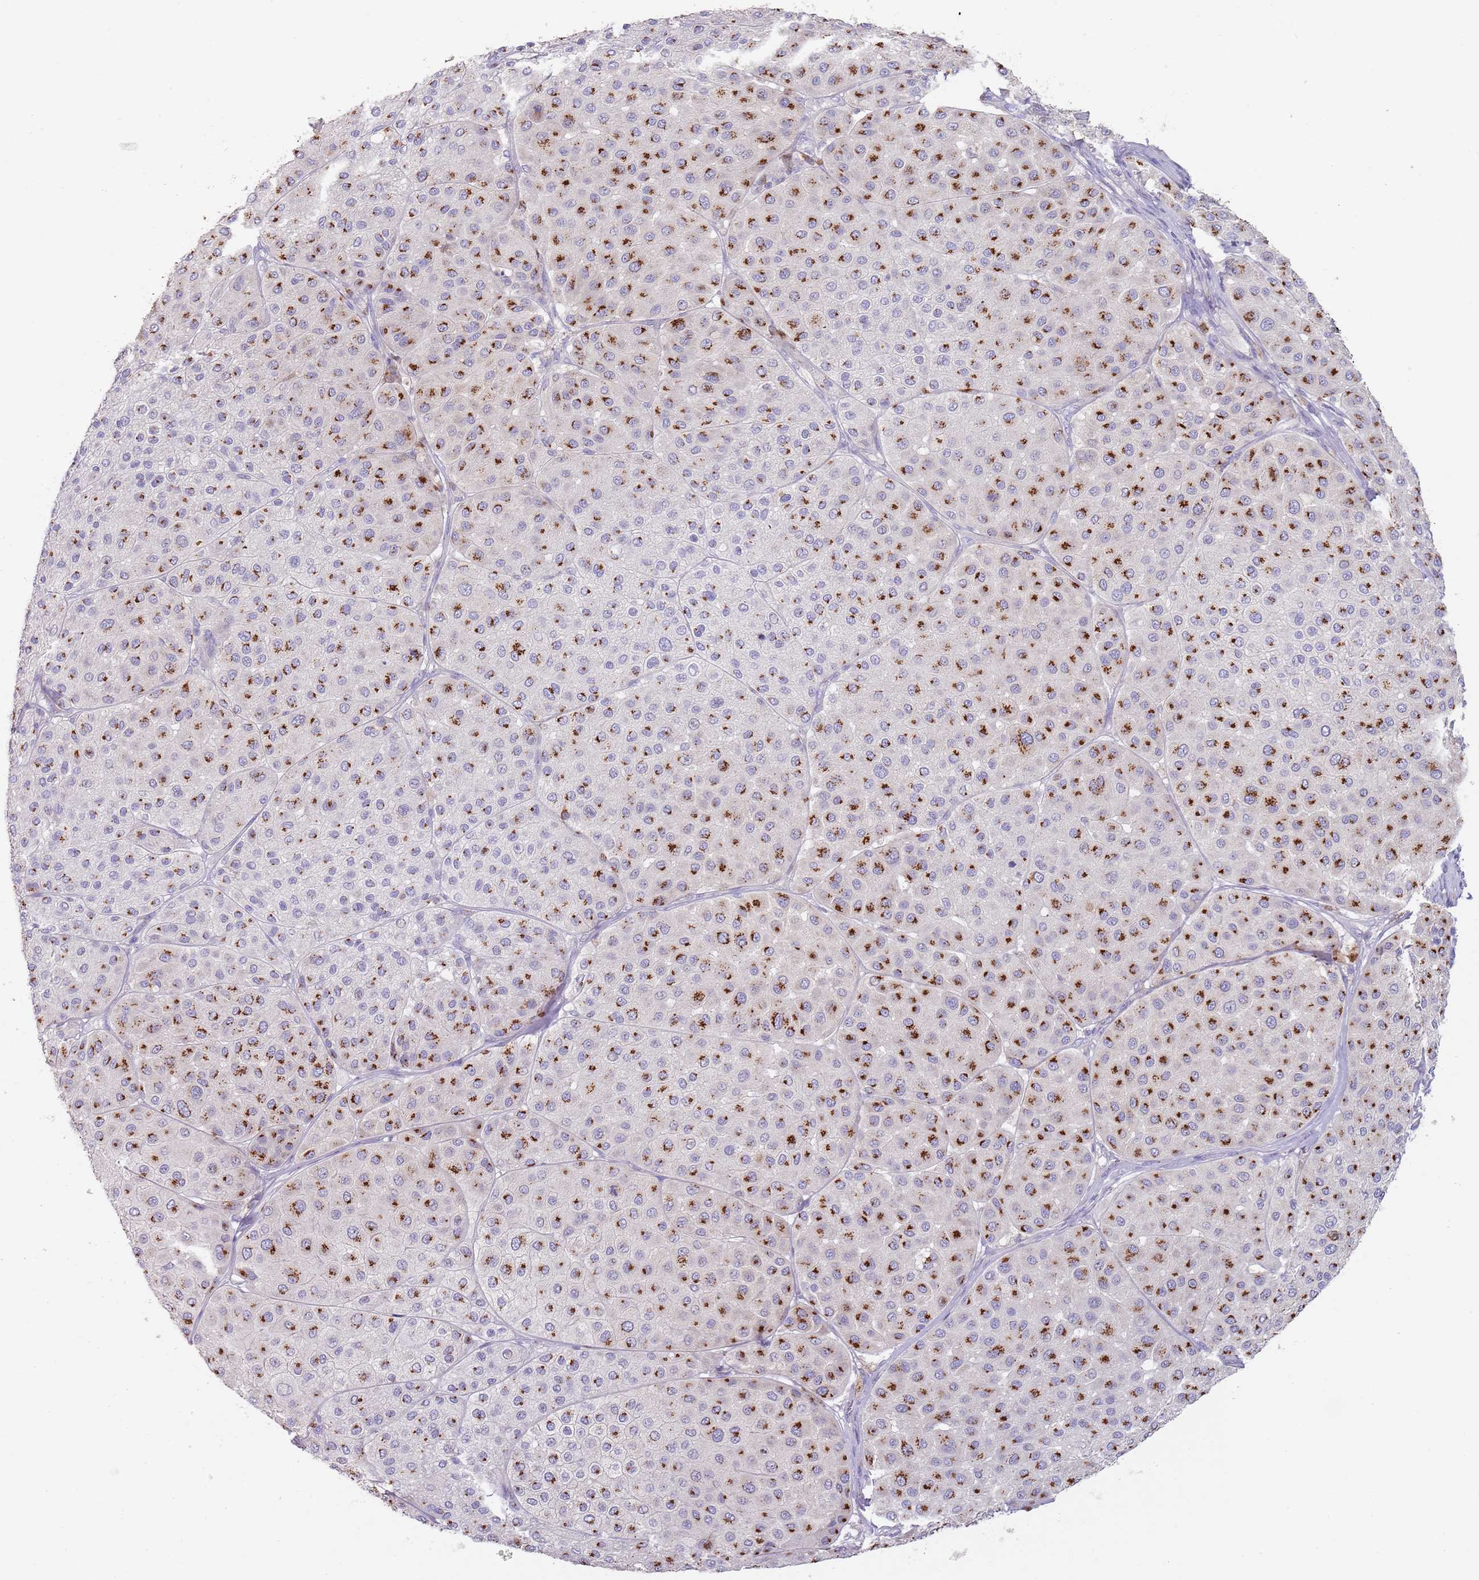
{"staining": {"intensity": "strong", "quantity": "25%-75%", "location": "cytoplasmic/membranous"}, "tissue": "melanoma", "cell_type": "Tumor cells", "image_type": "cancer", "snomed": [{"axis": "morphology", "description": "Malignant melanoma, Metastatic site"}, {"axis": "topography", "description": "Smooth muscle"}], "caption": "Immunohistochemistry (DAB (3,3'-diaminobenzidine)) staining of human malignant melanoma (metastatic site) shows strong cytoplasmic/membranous protein positivity in approximately 25%-75% of tumor cells. (Brightfield microscopy of DAB IHC at high magnification).", "gene": "TMEM251", "patient": {"sex": "male", "age": 41}}